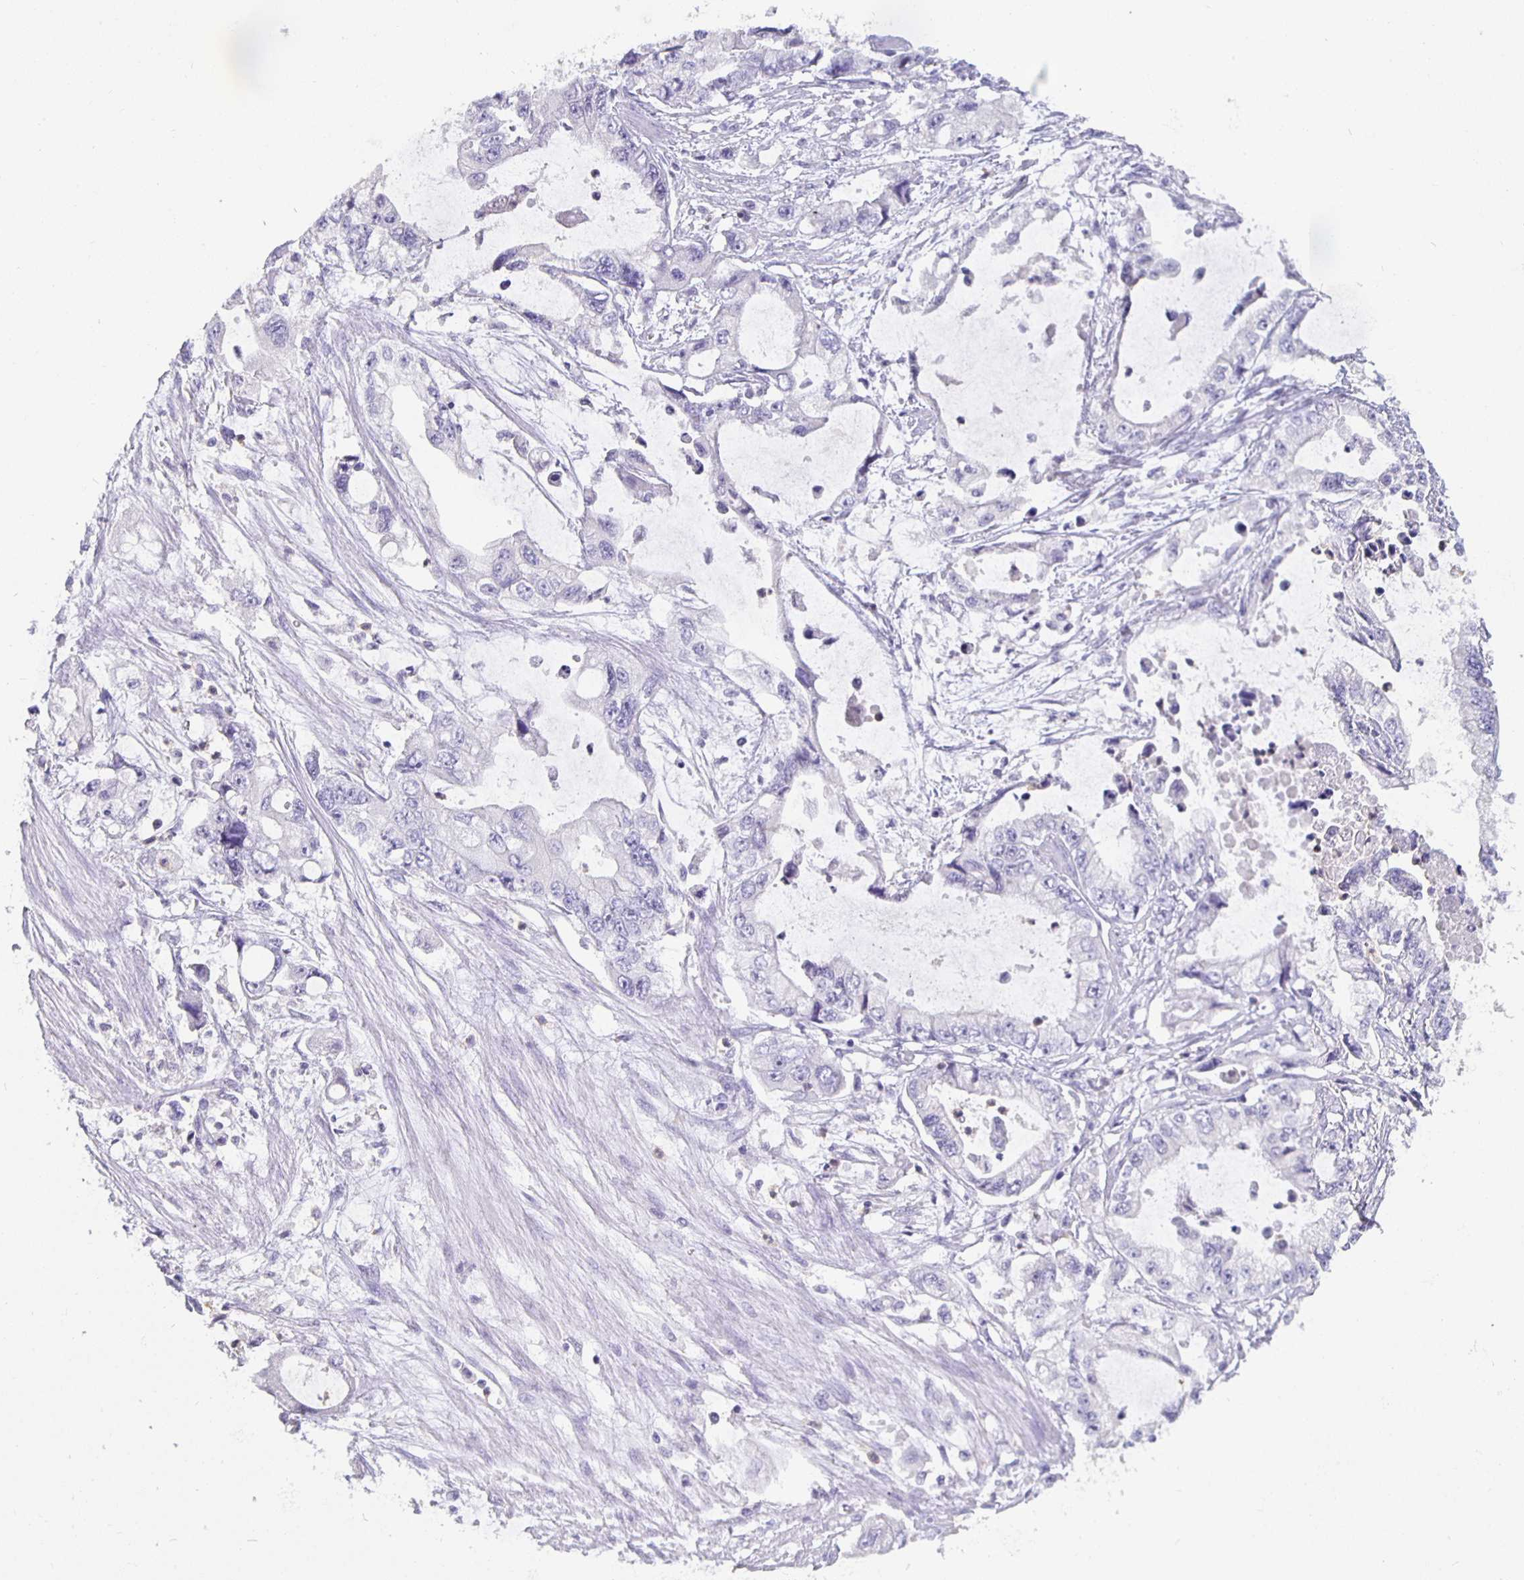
{"staining": {"intensity": "negative", "quantity": "none", "location": "none"}, "tissue": "stomach cancer", "cell_type": "Tumor cells", "image_type": "cancer", "snomed": [{"axis": "morphology", "description": "Adenocarcinoma, NOS"}, {"axis": "topography", "description": "Pancreas"}, {"axis": "topography", "description": "Stomach, upper"}, {"axis": "topography", "description": "Stomach"}], "caption": "Immunohistochemical staining of human stomach cancer shows no significant staining in tumor cells.", "gene": "GPX4", "patient": {"sex": "male", "age": 77}}